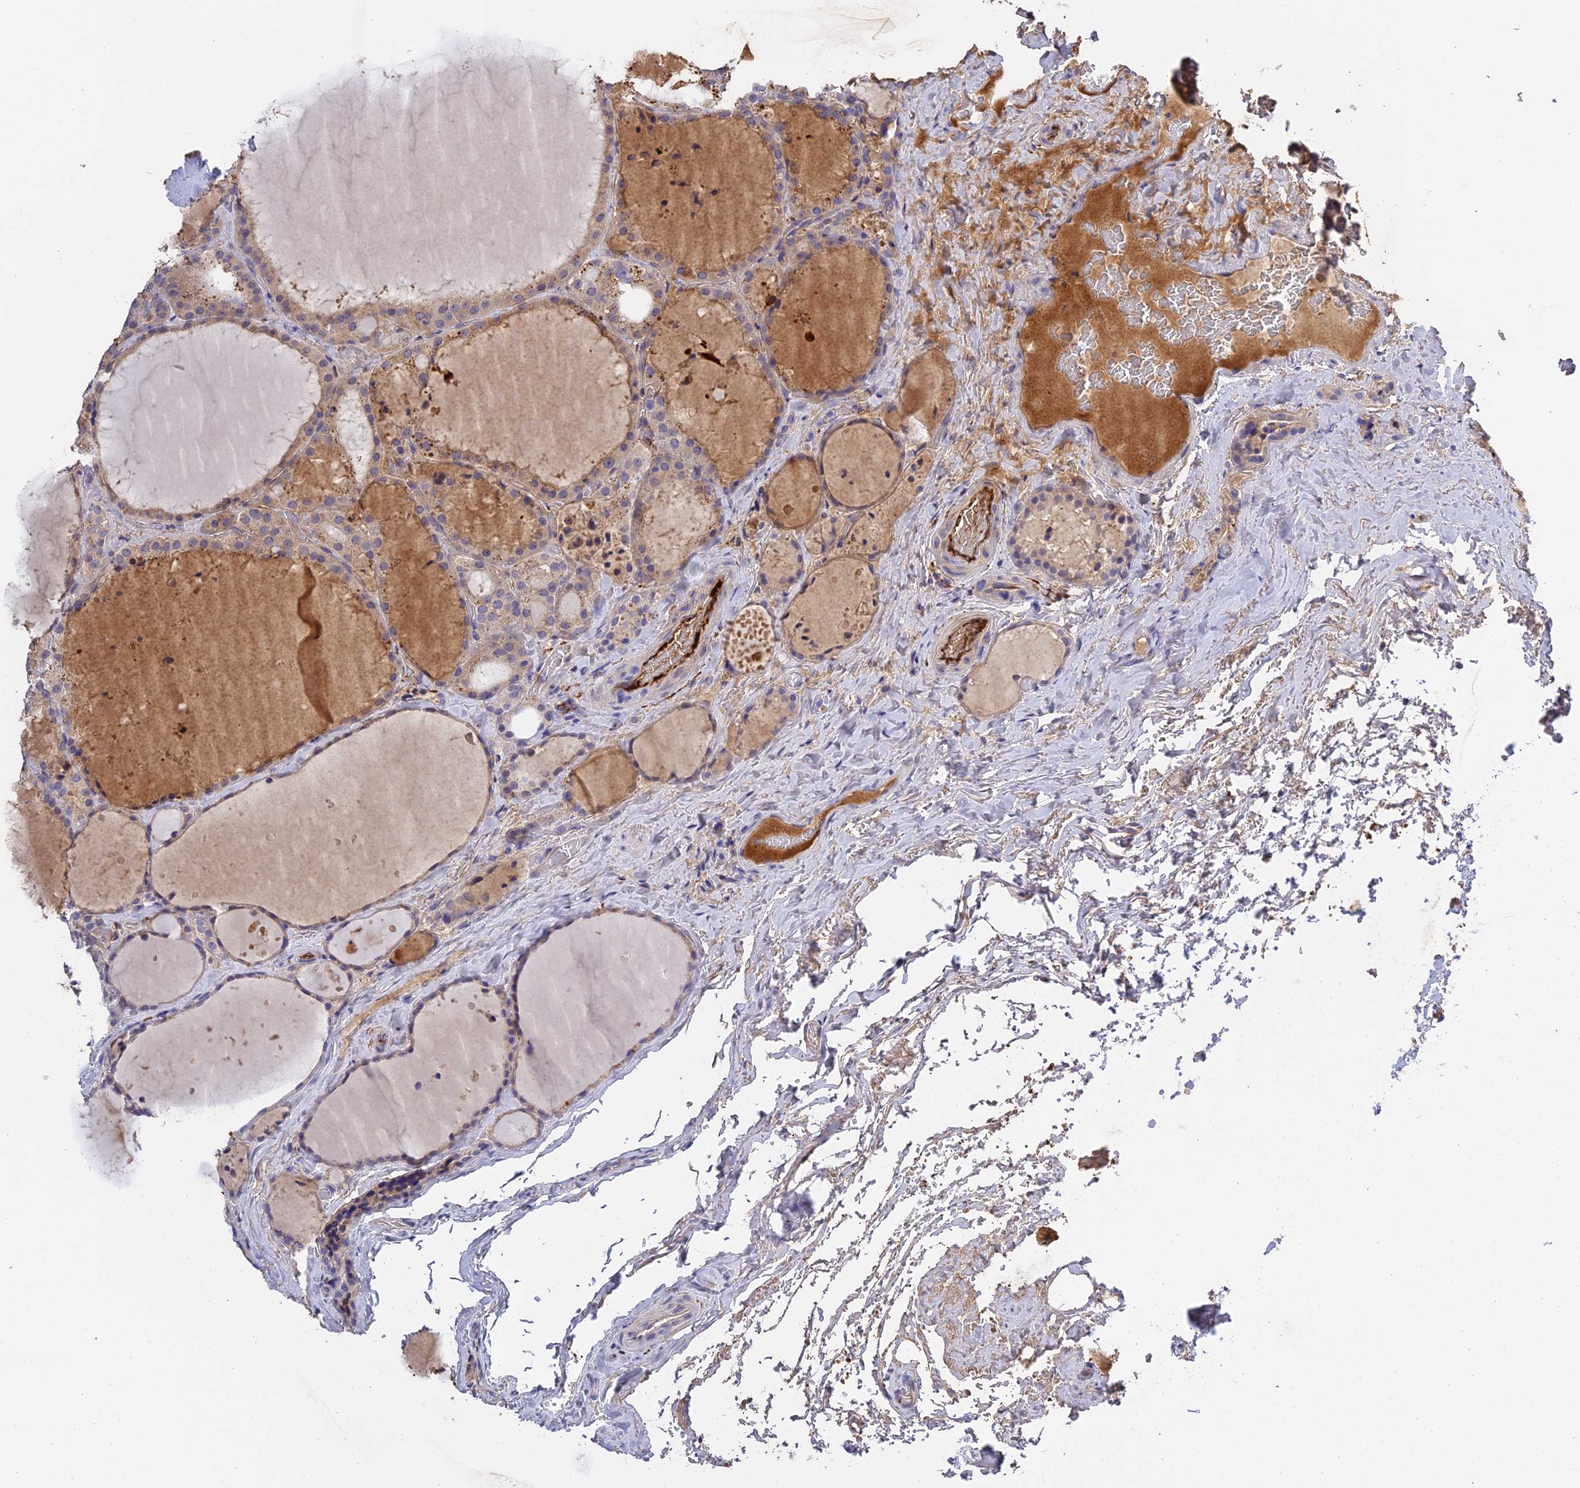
{"staining": {"intensity": "weak", "quantity": "<25%", "location": "cytoplasmic/membranous"}, "tissue": "thyroid cancer", "cell_type": "Tumor cells", "image_type": "cancer", "snomed": [{"axis": "morphology", "description": "Papillary adenocarcinoma, NOS"}, {"axis": "topography", "description": "Thyroid gland"}], "caption": "Thyroid papillary adenocarcinoma stained for a protein using immunohistochemistry (IHC) exhibits no positivity tumor cells.", "gene": "PZP", "patient": {"sex": "male", "age": 77}}